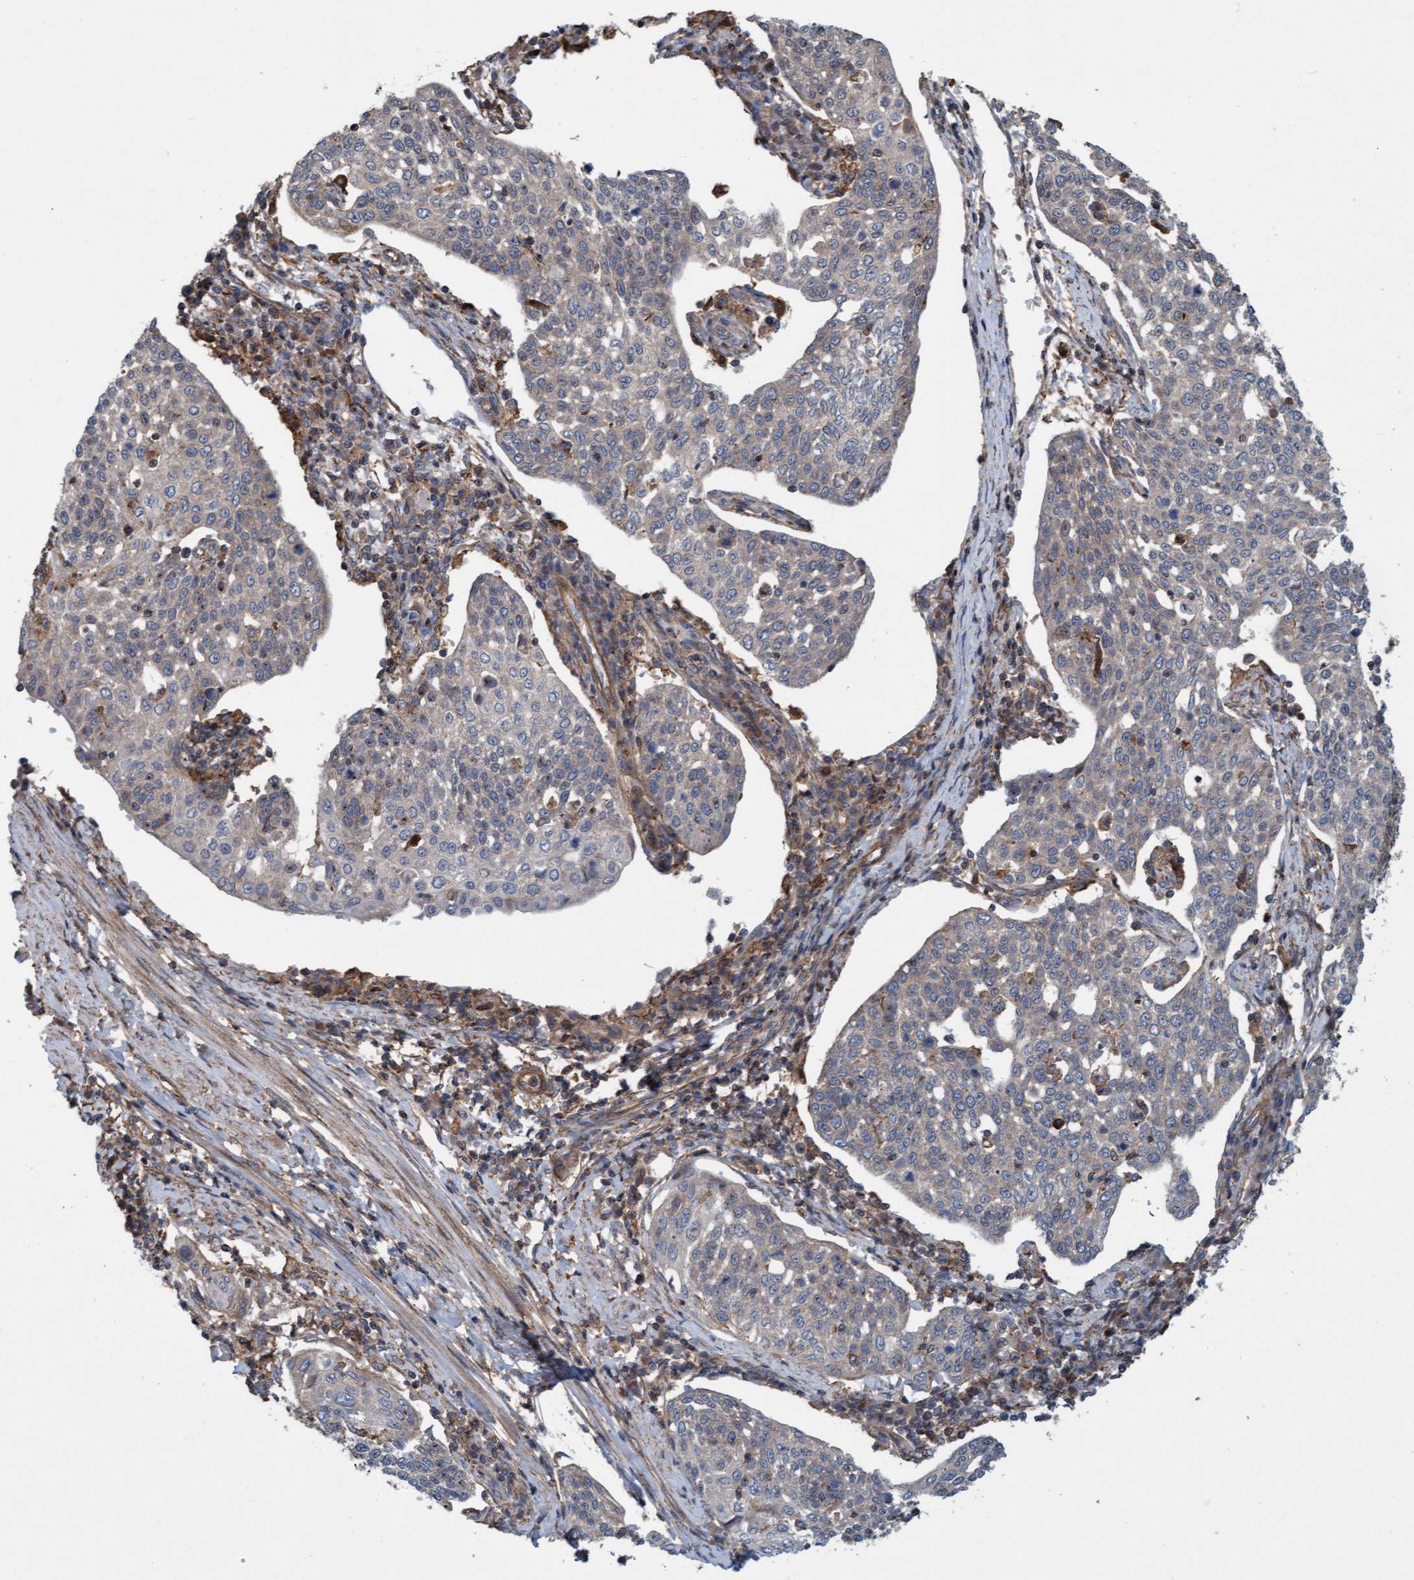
{"staining": {"intensity": "negative", "quantity": "none", "location": "none"}, "tissue": "cervical cancer", "cell_type": "Tumor cells", "image_type": "cancer", "snomed": [{"axis": "morphology", "description": "Squamous cell carcinoma, NOS"}, {"axis": "topography", "description": "Cervix"}], "caption": "Immunohistochemistry (IHC) micrograph of human cervical cancer (squamous cell carcinoma) stained for a protein (brown), which exhibits no expression in tumor cells.", "gene": "ERAL1", "patient": {"sex": "female", "age": 34}}